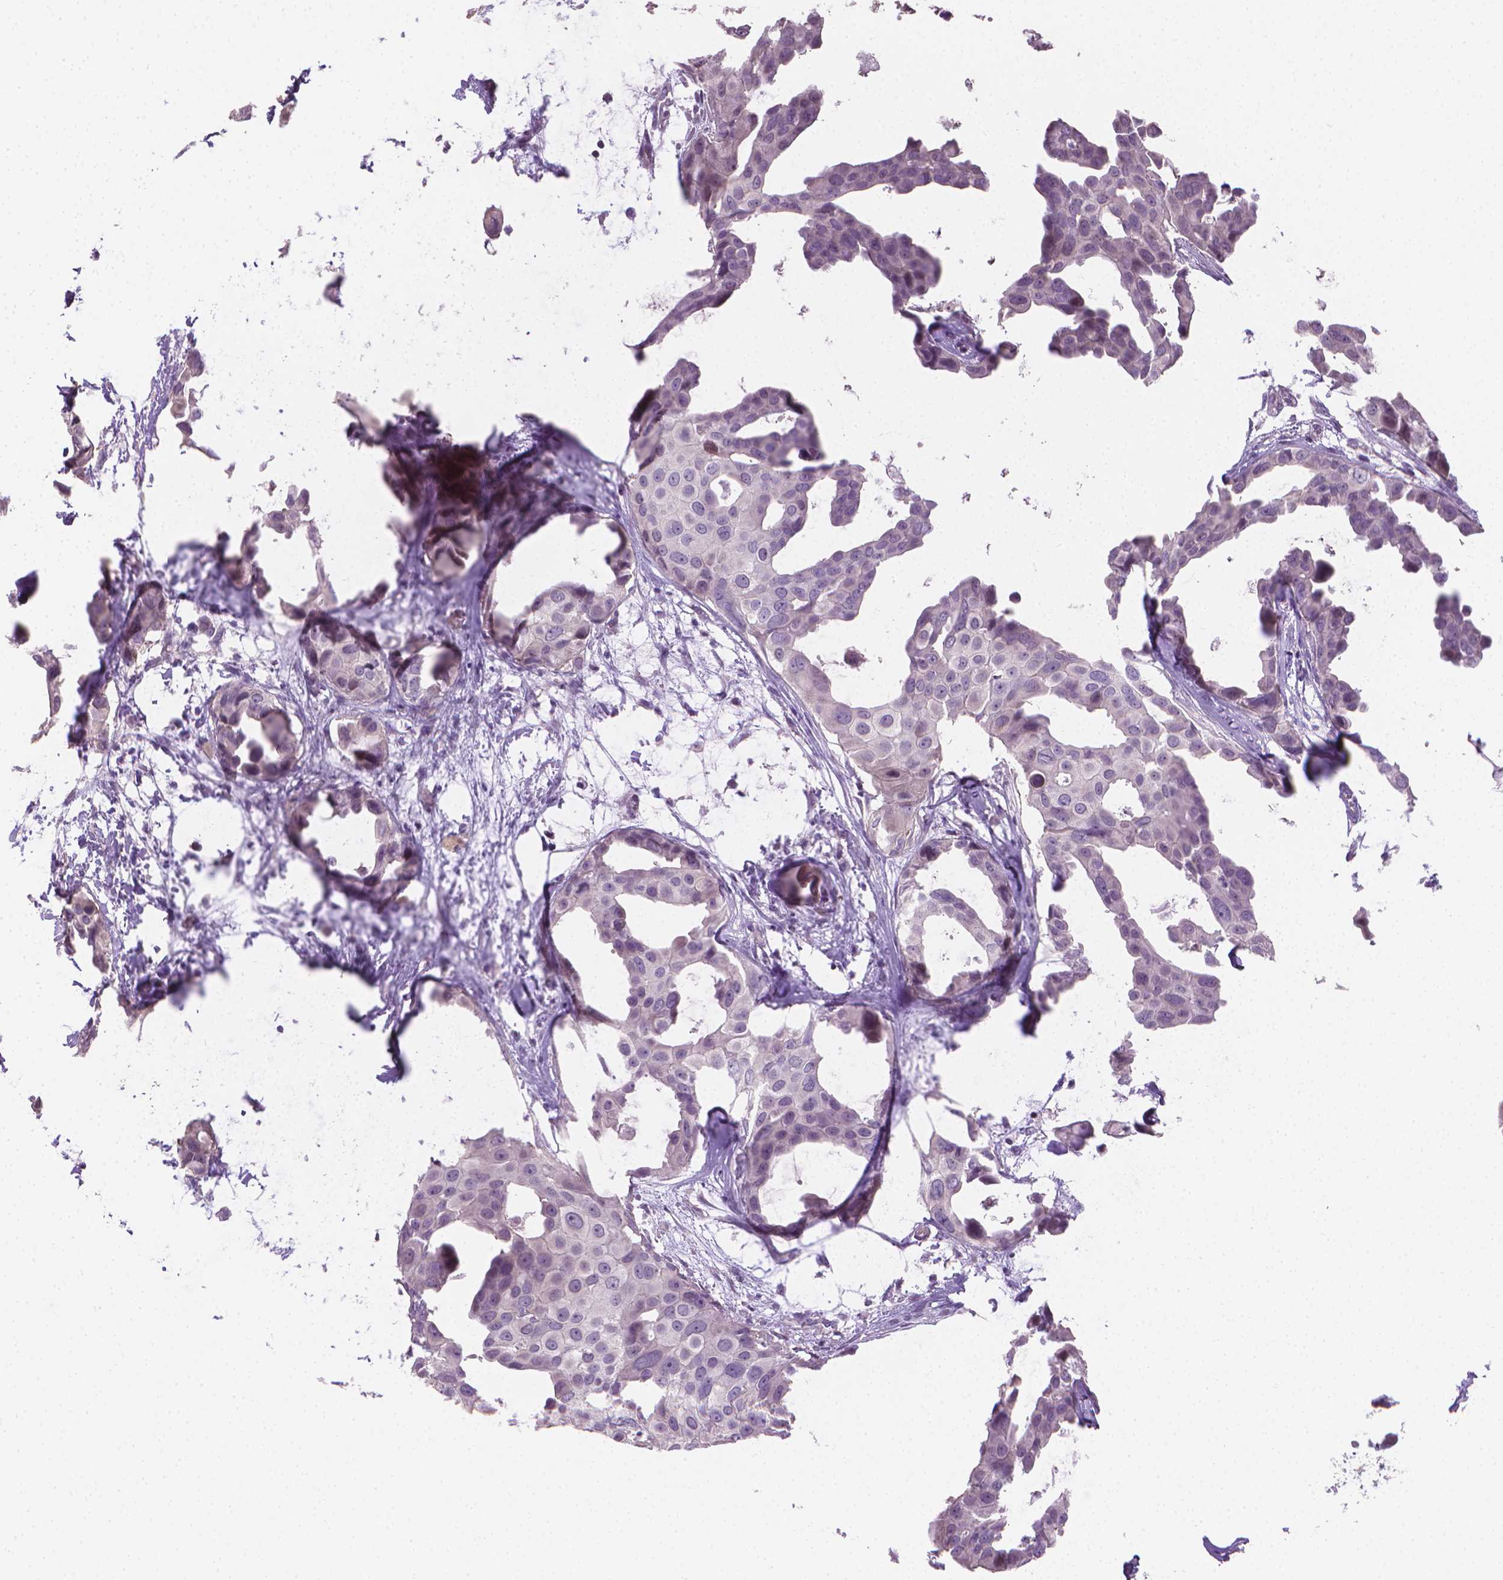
{"staining": {"intensity": "negative", "quantity": "none", "location": "none"}, "tissue": "breast cancer", "cell_type": "Tumor cells", "image_type": "cancer", "snomed": [{"axis": "morphology", "description": "Duct carcinoma"}, {"axis": "topography", "description": "Breast"}], "caption": "Breast infiltrating ductal carcinoma was stained to show a protein in brown. There is no significant staining in tumor cells.", "gene": "CLXN", "patient": {"sex": "female", "age": 38}}